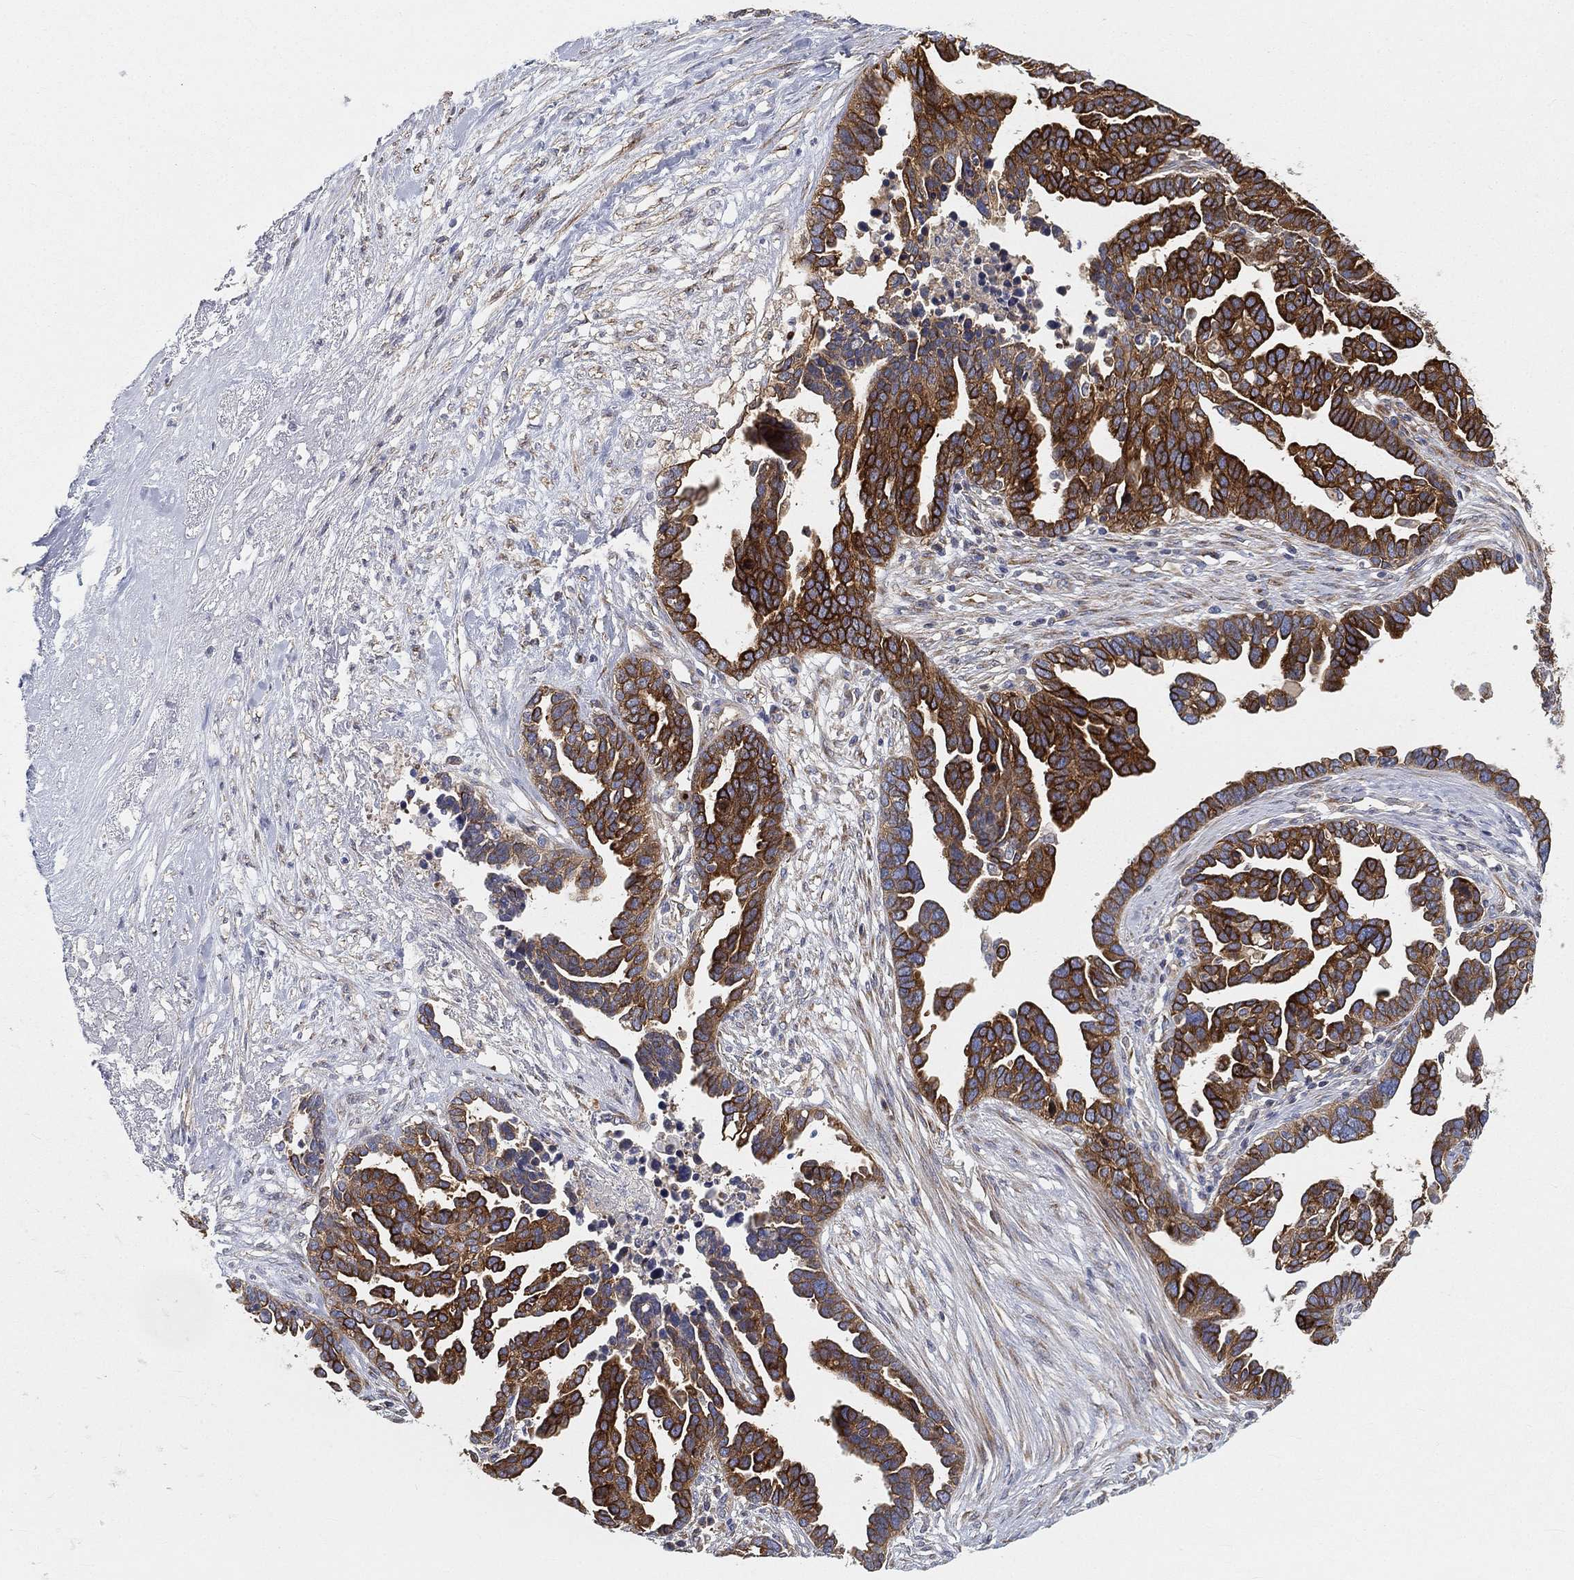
{"staining": {"intensity": "strong", "quantity": ">75%", "location": "cytoplasmic/membranous"}, "tissue": "ovarian cancer", "cell_type": "Tumor cells", "image_type": "cancer", "snomed": [{"axis": "morphology", "description": "Cystadenocarcinoma, serous, NOS"}, {"axis": "topography", "description": "Ovary"}], "caption": "Immunohistochemistry (IHC) (DAB (3,3'-diaminobenzidine)) staining of human ovarian serous cystadenocarcinoma exhibits strong cytoplasmic/membranous protein positivity in approximately >75% of tumor cells.", "gene": "TMEM25", "patient": {"sex": "female", "age": 54}}